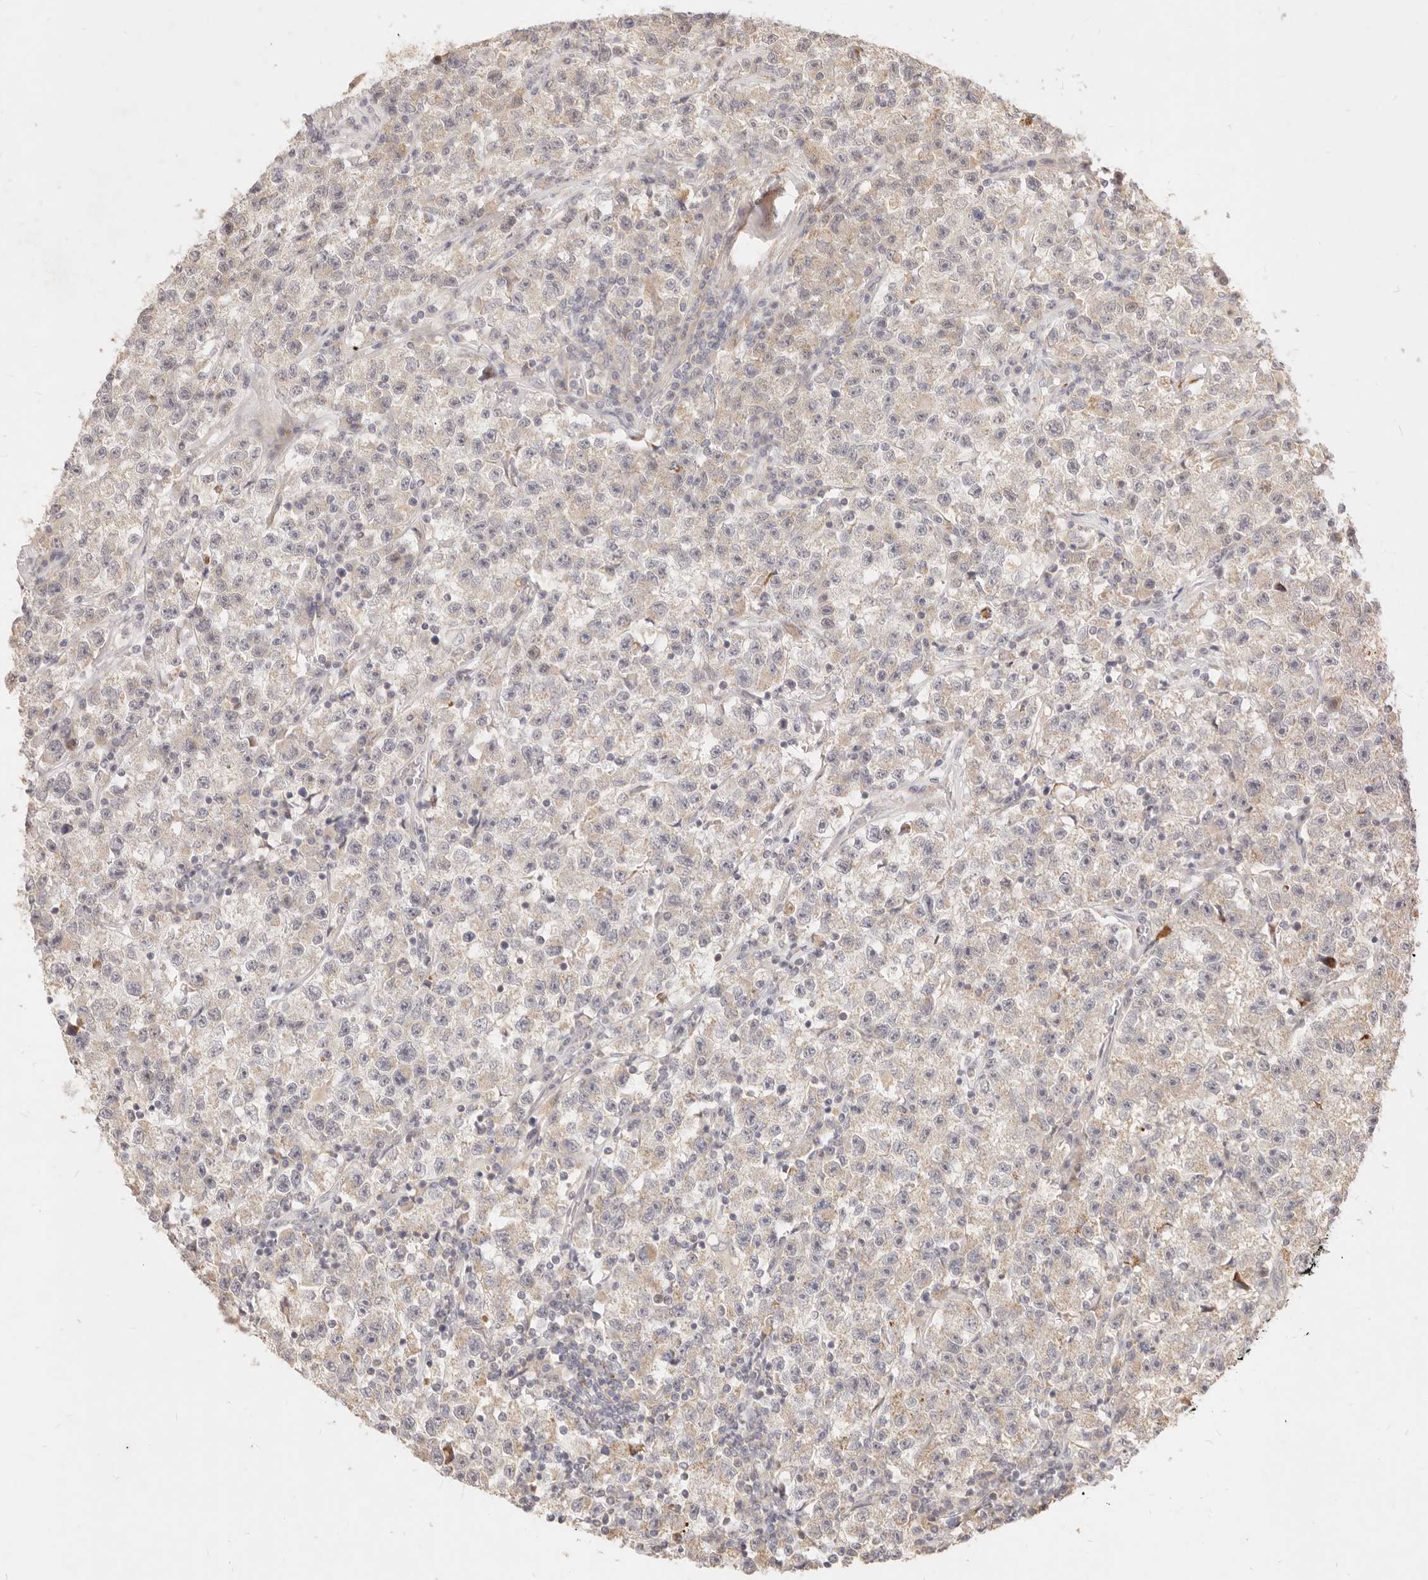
{"staining": {"intensity": "negative", "quantity": "none", "location": "none"}, "tissue": "testis cancer", "cell_type": "Tumor cells", "image_type": "cancer", "snomed": [{"axis": "morphology", "description": "Seminoma, NOS"}, {"axis": "topography", "description": "Testis"}], "caption": "The photomicrograph exhibits no significant staining in tumor cells of testis seminoma. The staining is performed using DAB (3,3'-diaminobenzidine) brown chromogen with nuclei counter-stained in using hematoxylin.", "gene": "RUBCNL", "patient": {"sex": "male", "age": 22}}